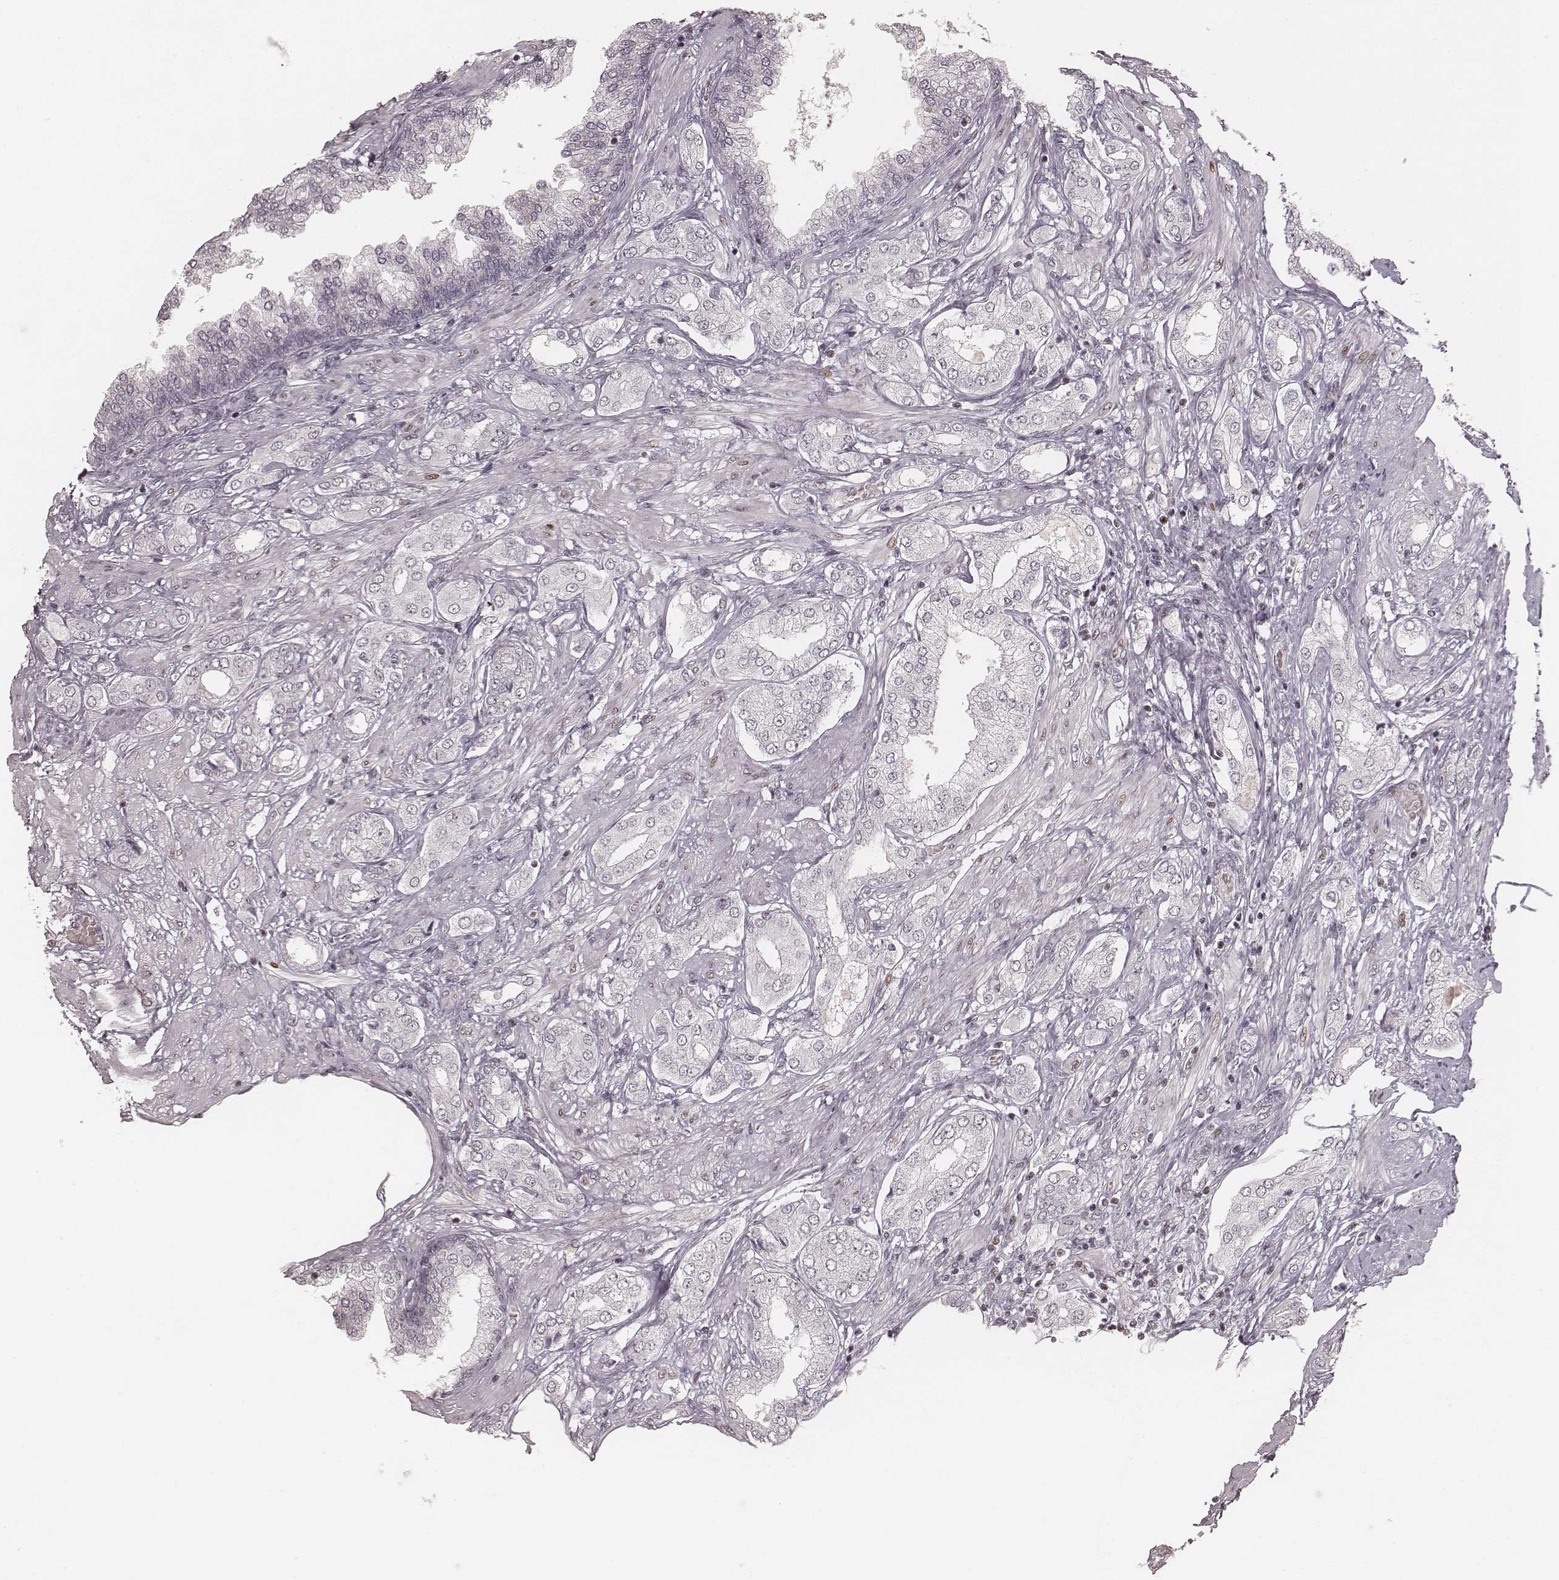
{"staining": {"intensity": "moderate", "quantity": "25%-75%", "location": "nuclear"}, "tissue": "prostate cancer", "cell_type": "Tumor cells", "image_type": "cancer", "snomed": [{"axis": "morphology", "description": "Adenocarcinoma, NOS"}, {"axis": "topography", "description": "Prostate"}], "caption": "Prostate cancer (adenocarcinoma) stained with a brown dye demonstrates moderate nuclear positive staining in about 25%-75% of tumor cells.", "gene": "HNRNPC", "patient": {"sex": "male", "age": 63}}